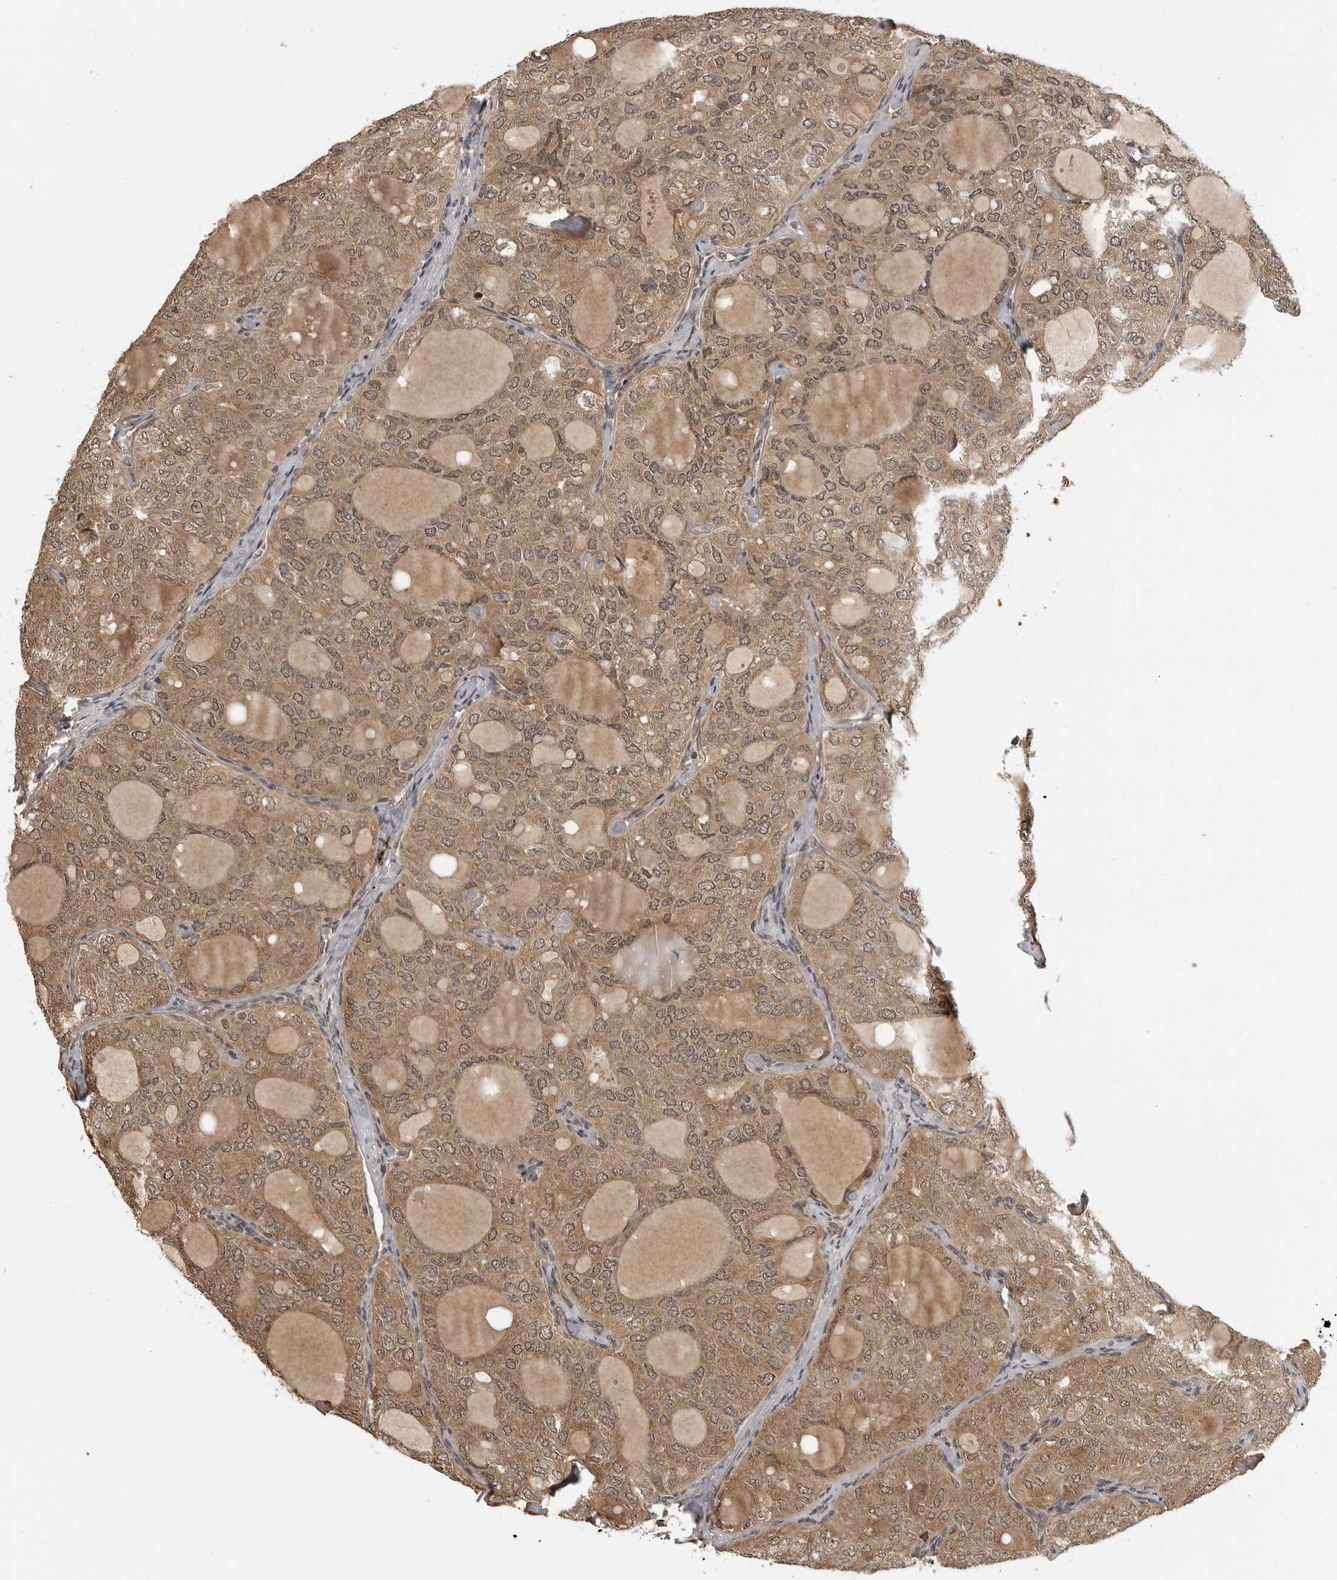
{"staining": {"intensity": "moderate", "quantity": ">75%", "location": "cytoplasmic/membranous,nuclear"}, "tissue": "thyroid cancer", "cell_type": "Tumor cells", "image_type": "cancer", "snomed": [{"axis": "morphology", "description": "Follicular adenoma carcinoma, NOS"}, {"axis": "topography", "description": "Thyroid gland"}], "caption": "The micrograph reveals a brown stain indicating the presence of a protein in the cytoplasmic/membranous and nuclear of tumor cells in thyroid cancer (follicular adenoma carcinoma). The protein is shown in brown color, while the nuclei are stained blue.", "gene": "IL24", "patient": {"sex": "male", "age": 75}}